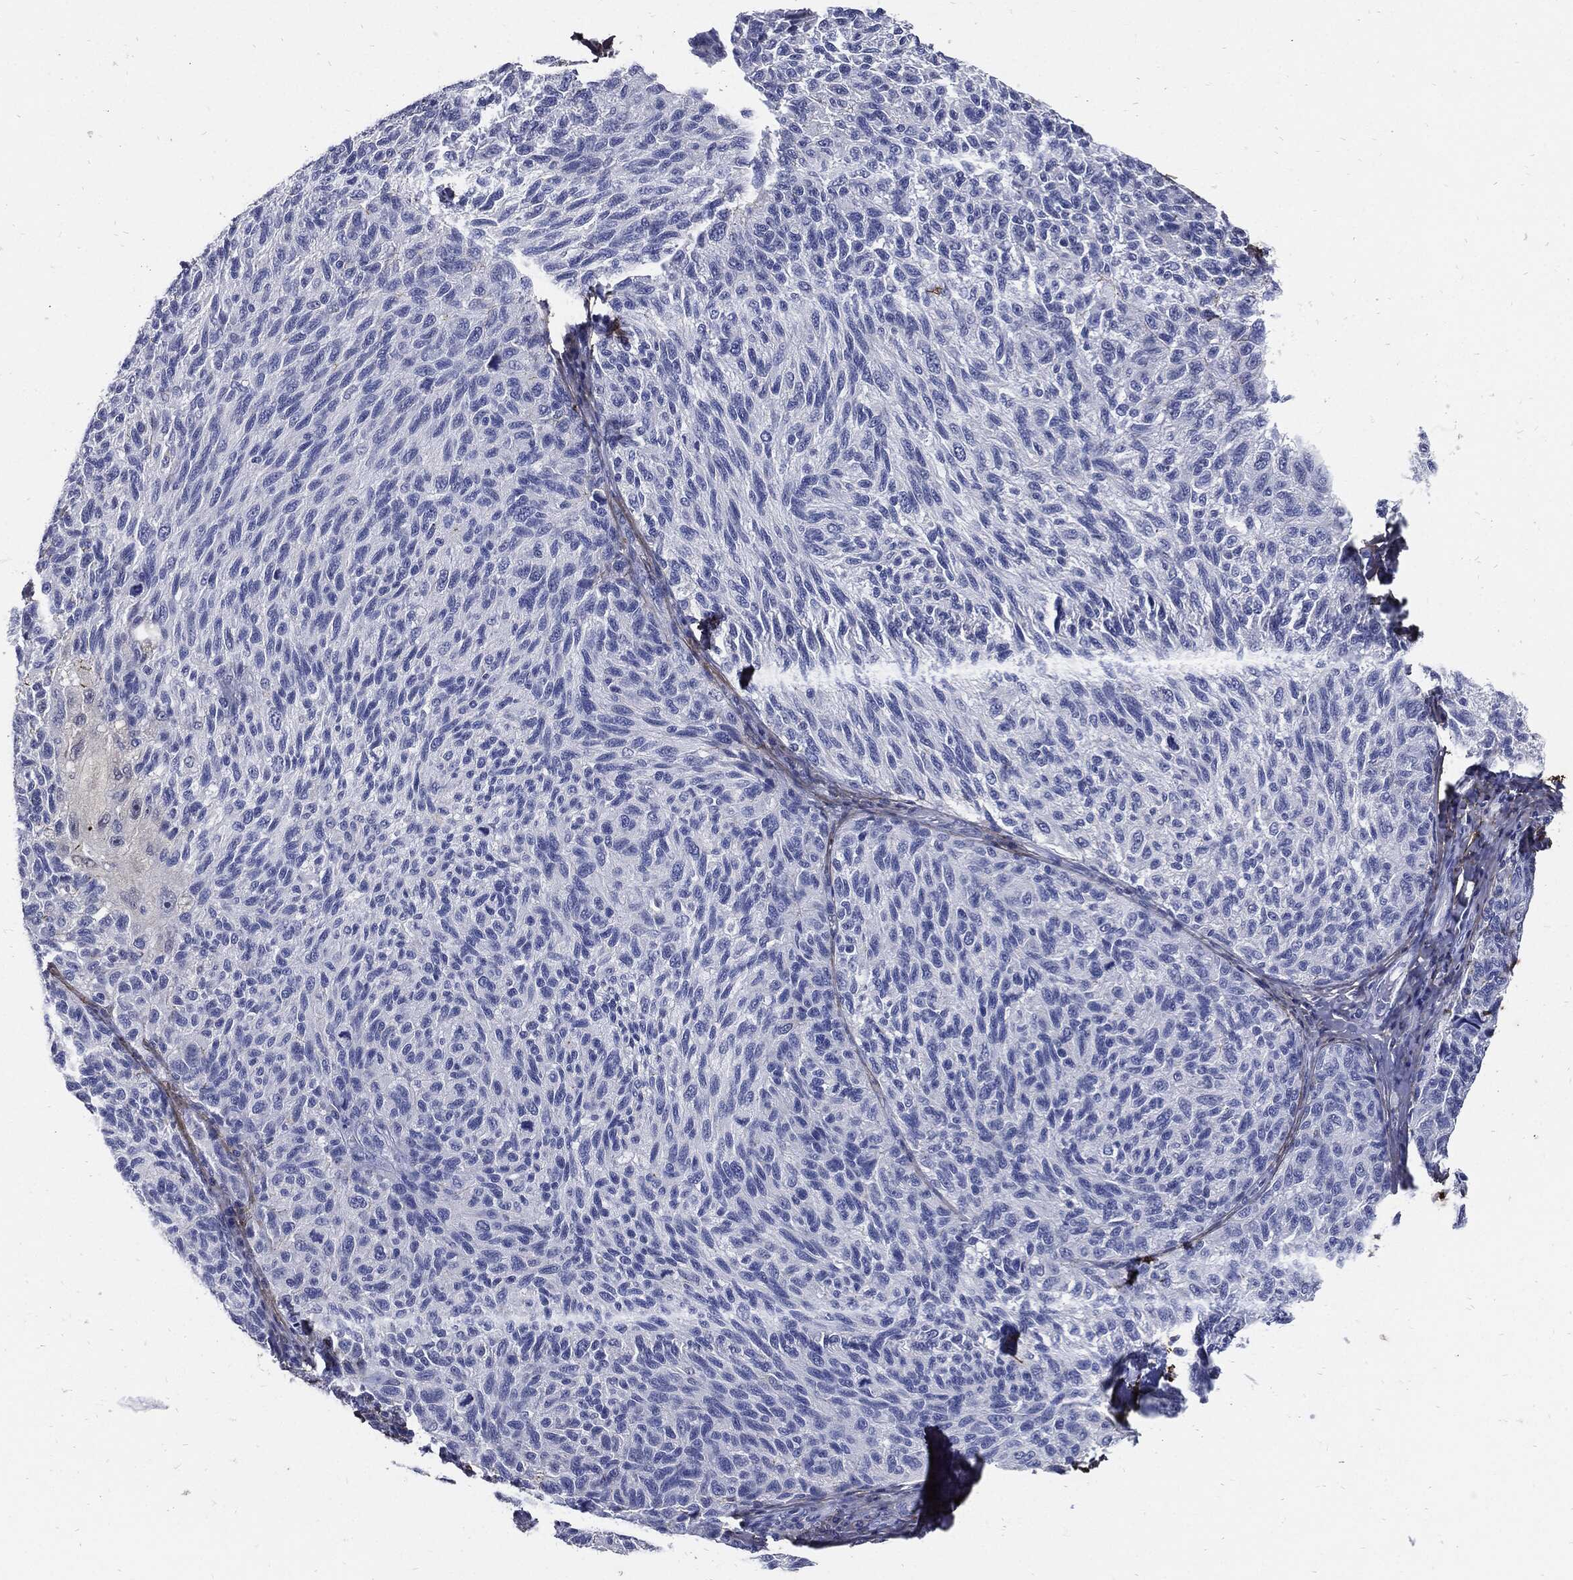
{"staining": {"intensity": "negative", "quantity": "none", "location": "none"}, "tissue": "melanoma", "cell_type": "Tumor cells", "image_type": "cancer", "snomed": [{"axis": "morphology", "description": "Malignant melanoma, NOS"}, {"axis": "topography", "description": "Skin"}], "caption": "Tumor cells show no significant protein staining in melanoma.", "gene": "FBN1", "patient": {"sex": "female", "age": 73}}